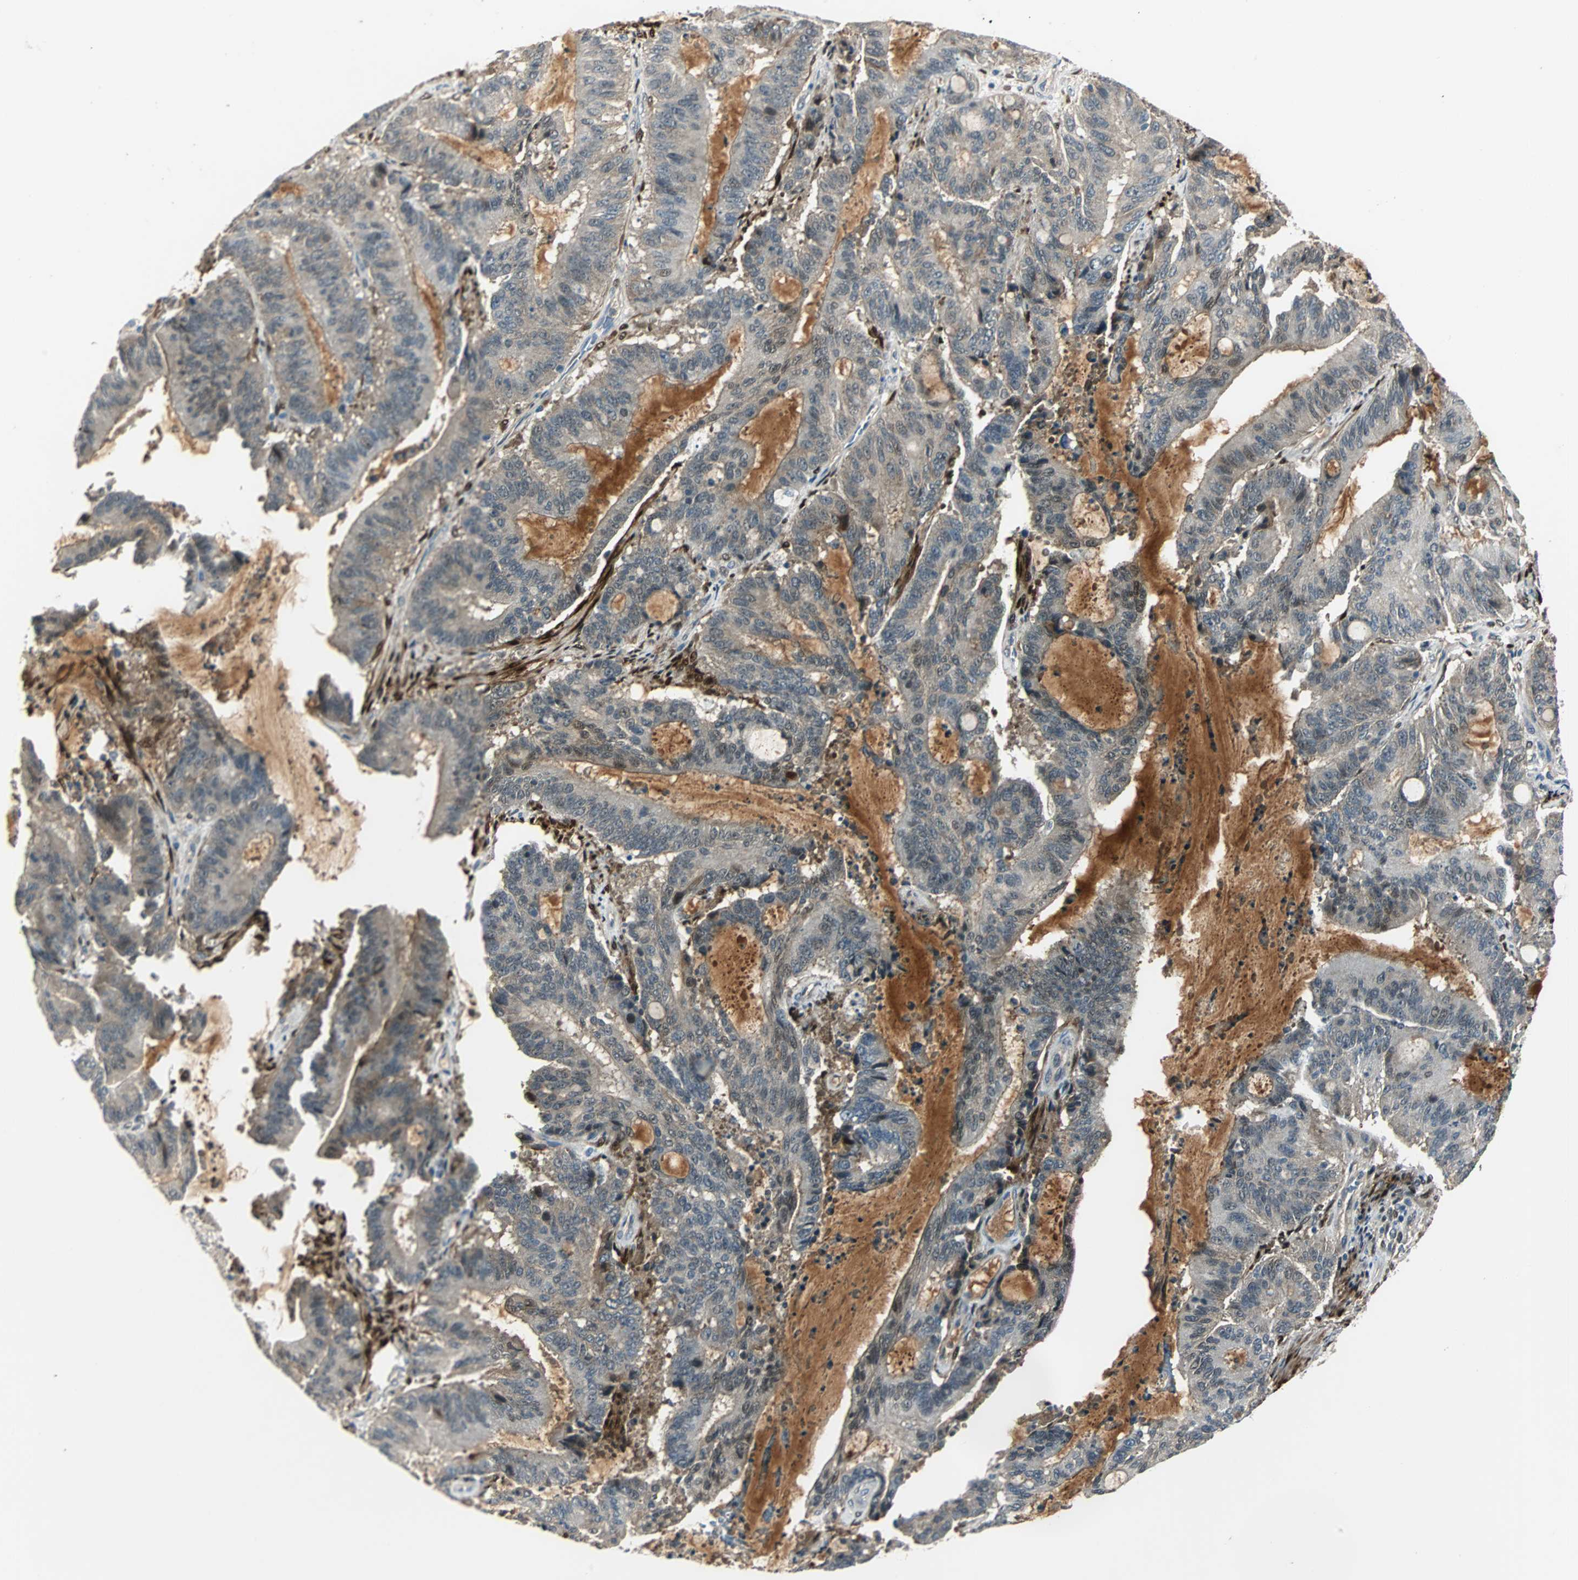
{"staining": {"intensity": "moderate", "quantity": "<25%", "location": "cytoplasmic/membranous,nuclear"}, "tissue": "liver cancer", "cell_type": "Tumor cells", "image_type": "cancer", "snomed": [{"axis": "morphology", "description": "Cholangiocarcinoma"}, {"axis": "topography", "description": "Liver"}], "caption": "The micrograph exhibits staining of liver cancer, revealing moderate cytoplasmic/membranous and nuclear protein positivity (brown color) within tumor cells.", "gene": "FHL2", "patient": {"sex": "female", "age": 73}}